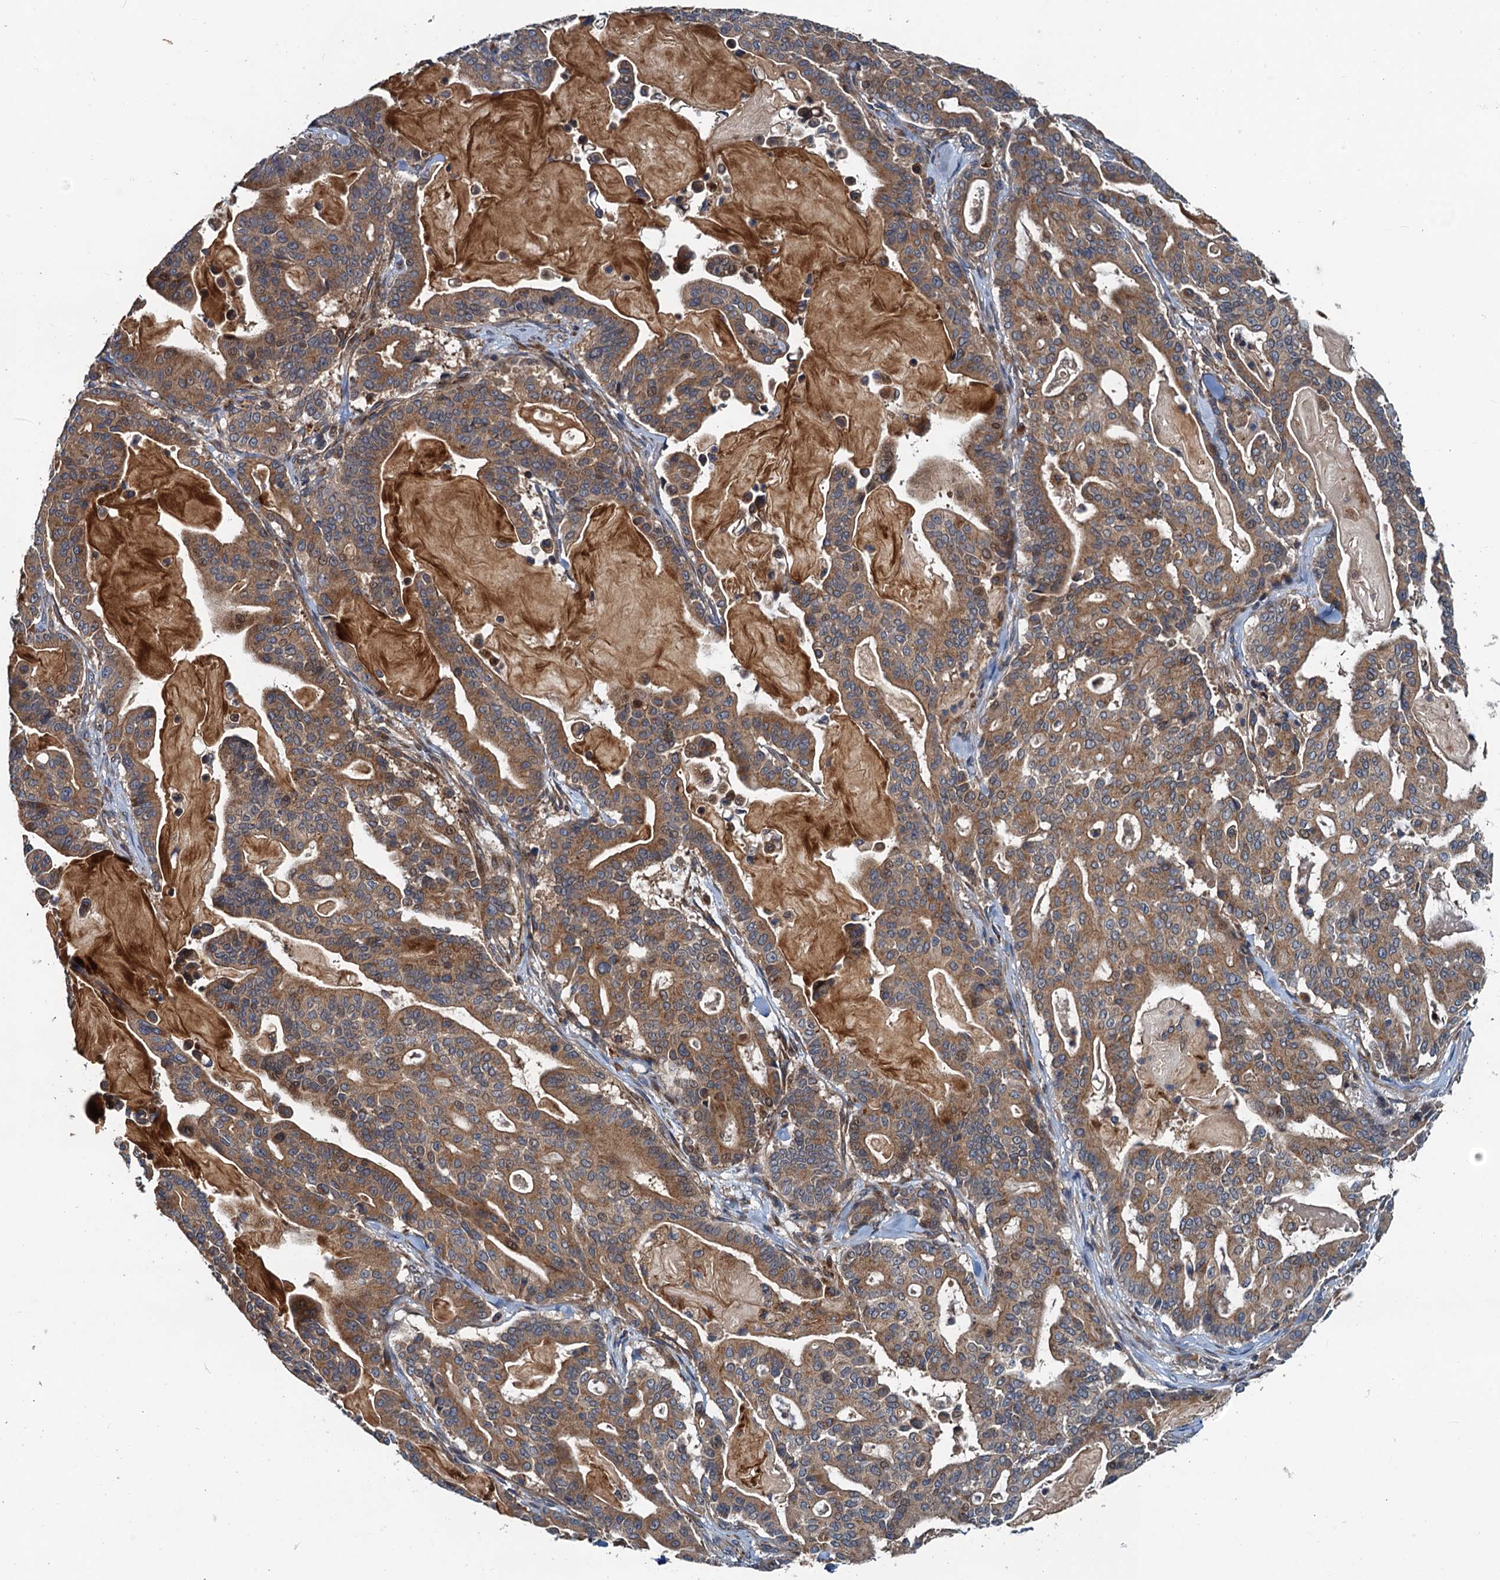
{"staining": {"intensity": "moderate", "quantity": ">75%", "location": "cytoplasmic/membranous"}, "tissue": "pancreatic cancer", "cell_type": "Tumor cells", "image_type": "cancer", "snomed": [{"axis": "morphology", "description": "Adenocarcinoma, NOS"}, {"axis": "topography", "description": "Pancreas"}], "caption": "Protein staining shows moderate cytoplasmic/membranous positivity in approximately >75% of tumor cells in pancreatic cancer (adenocarcinoma).", "gene": "EFL1", "patient": {"sex": "male", "age": 63}}